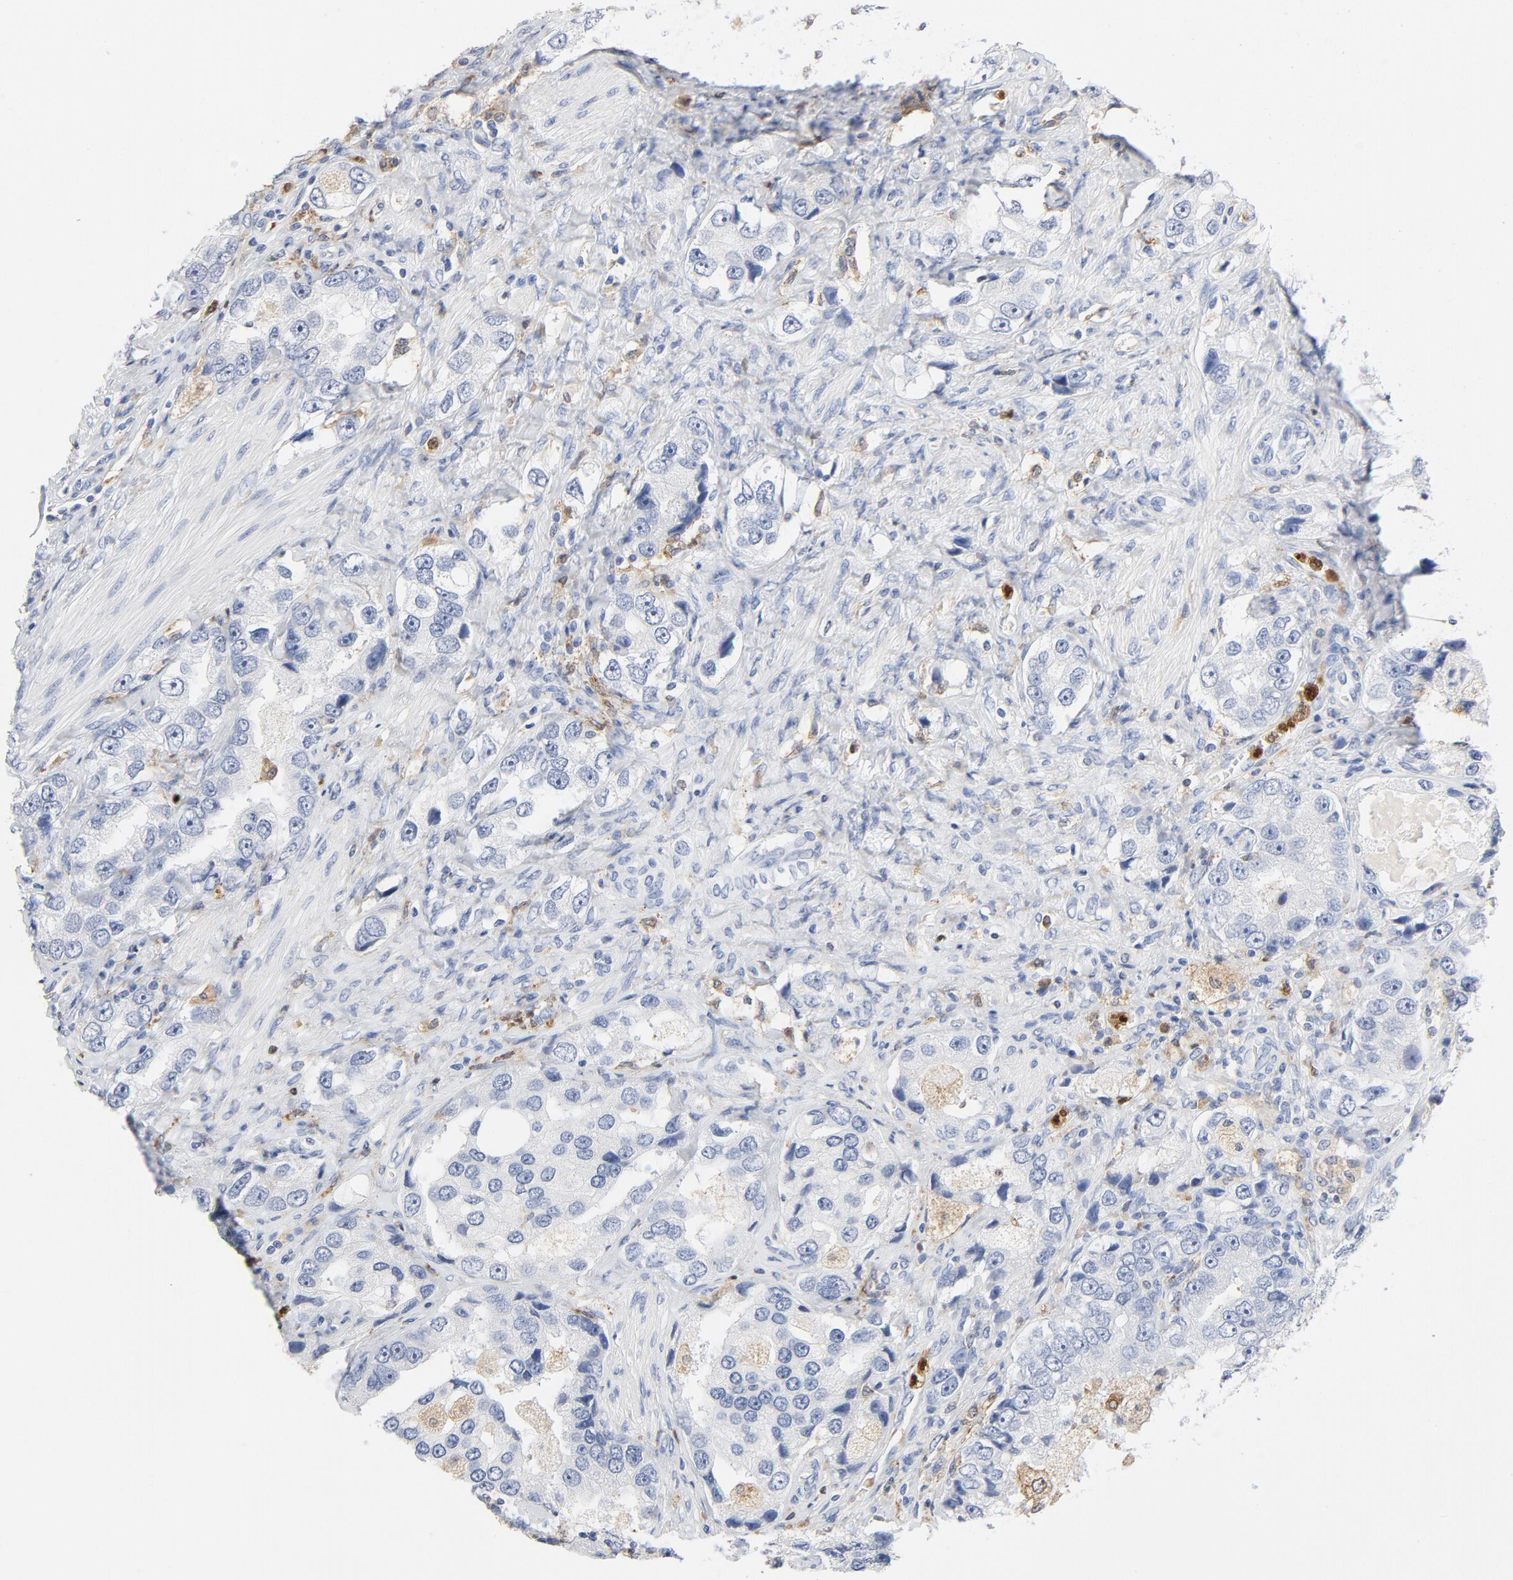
{"staining": {"intensity": "negative", "quantity": "none", "location": "none"}, "tissue": "prostate cancer", "cell_type": "Tumor cells", "image_type": "cancer", "snomed": [{"axis": "morphology", "description": "Adenocarcinoma, High grade"}, {"axis": "topography", "description": "Prostate"}], "caption": "DAB (3,3'-diaminobenzidine) immunohistochemical staining of human prostate adenocarcinoma (high-grade) reveals no significant staining in tumor cells.", "gene": "NCF1", "patient": {"sex": "male", "age": 63}}